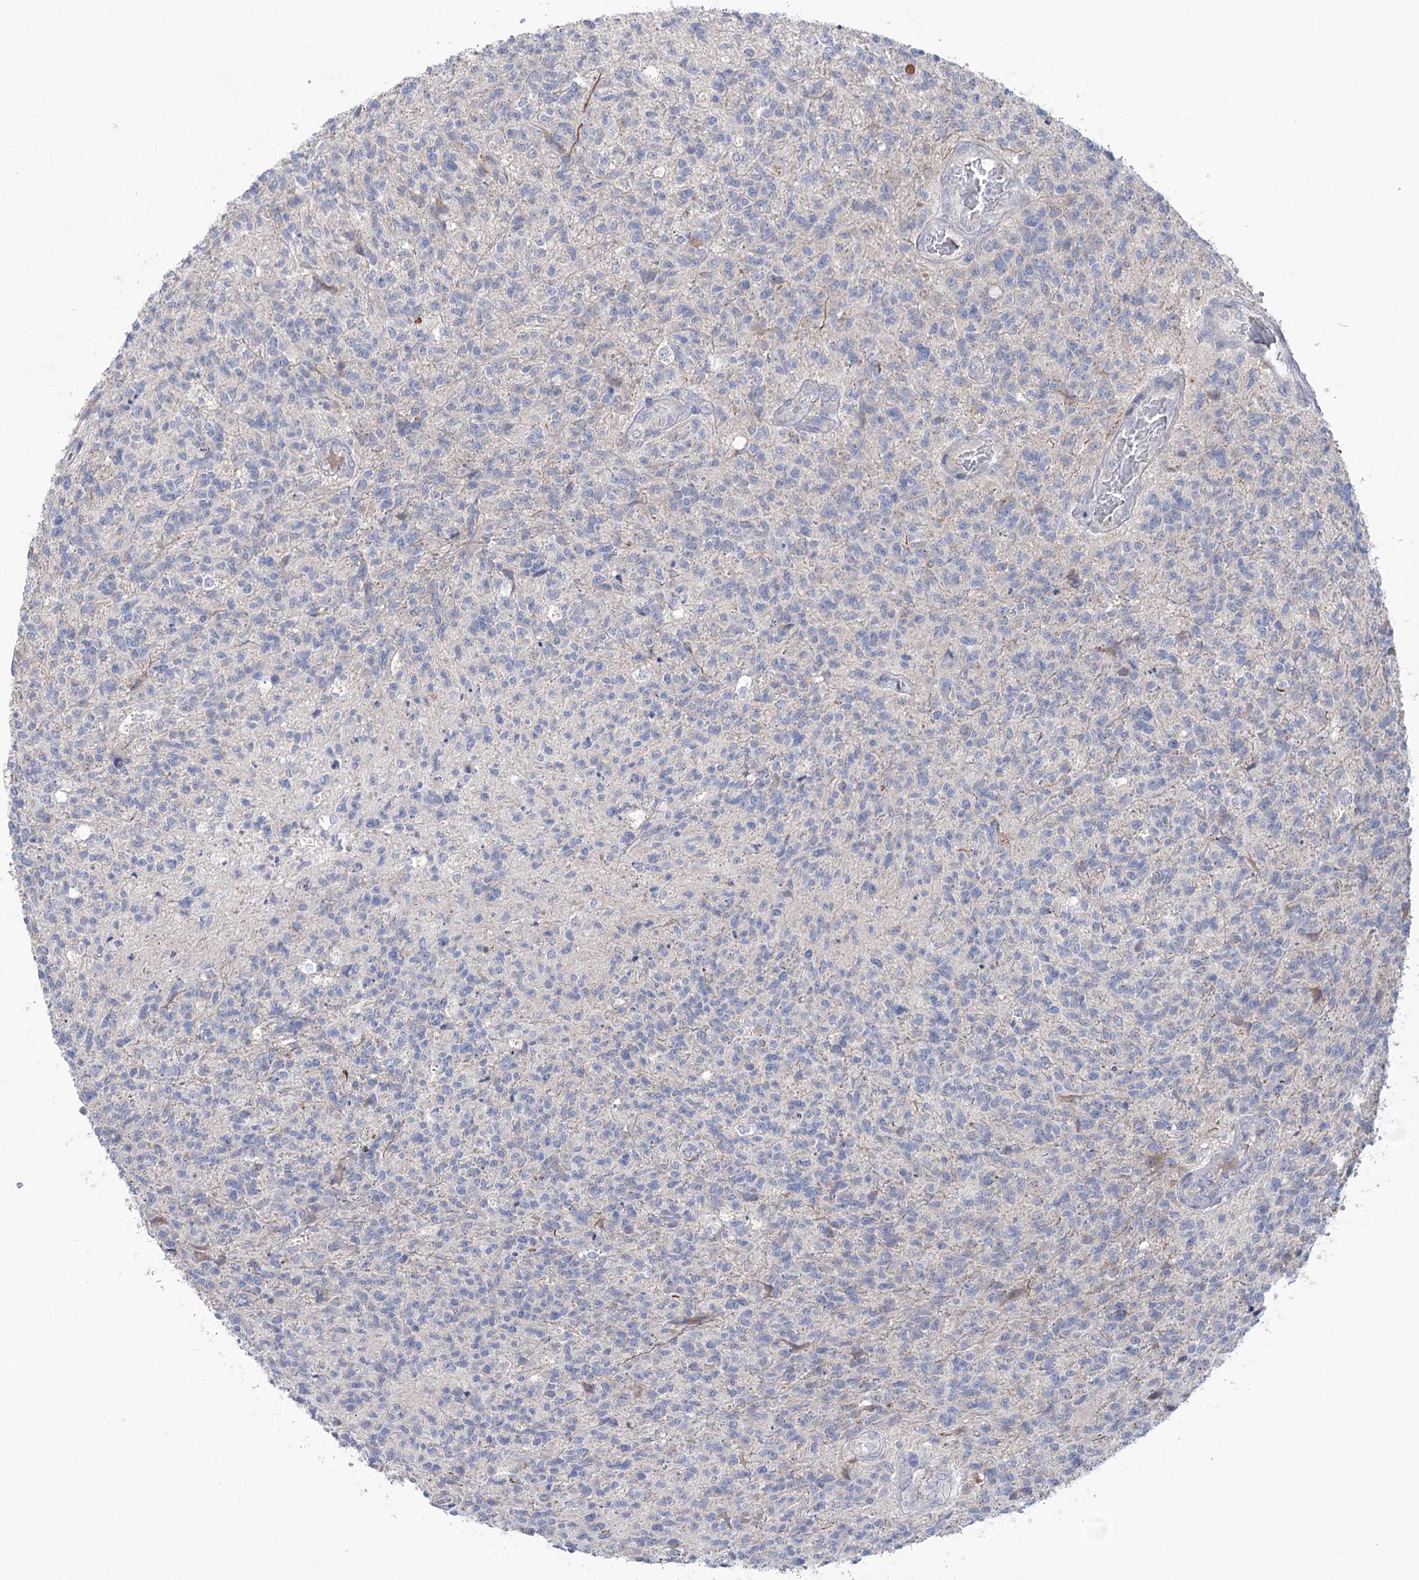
{"staining": {"intensity": "negative", "quantity": "none", "location": "none"}, "tissue": "glioma", "cell_type": "Tumor cells", "image_type": "cancer", "snomed": [{"axis": "morphology", "description": "Glioma, malignant, High grade"}, {"axis": "topography", "description": "Brain"}], "caption": "Malignant glioma (high-grade) stained for a protein using immunohistochemistry (IHC) exhibits no expression tumor cells.", "gene": "MTCH2", "patient": {"sex": "male", "age": 56}}